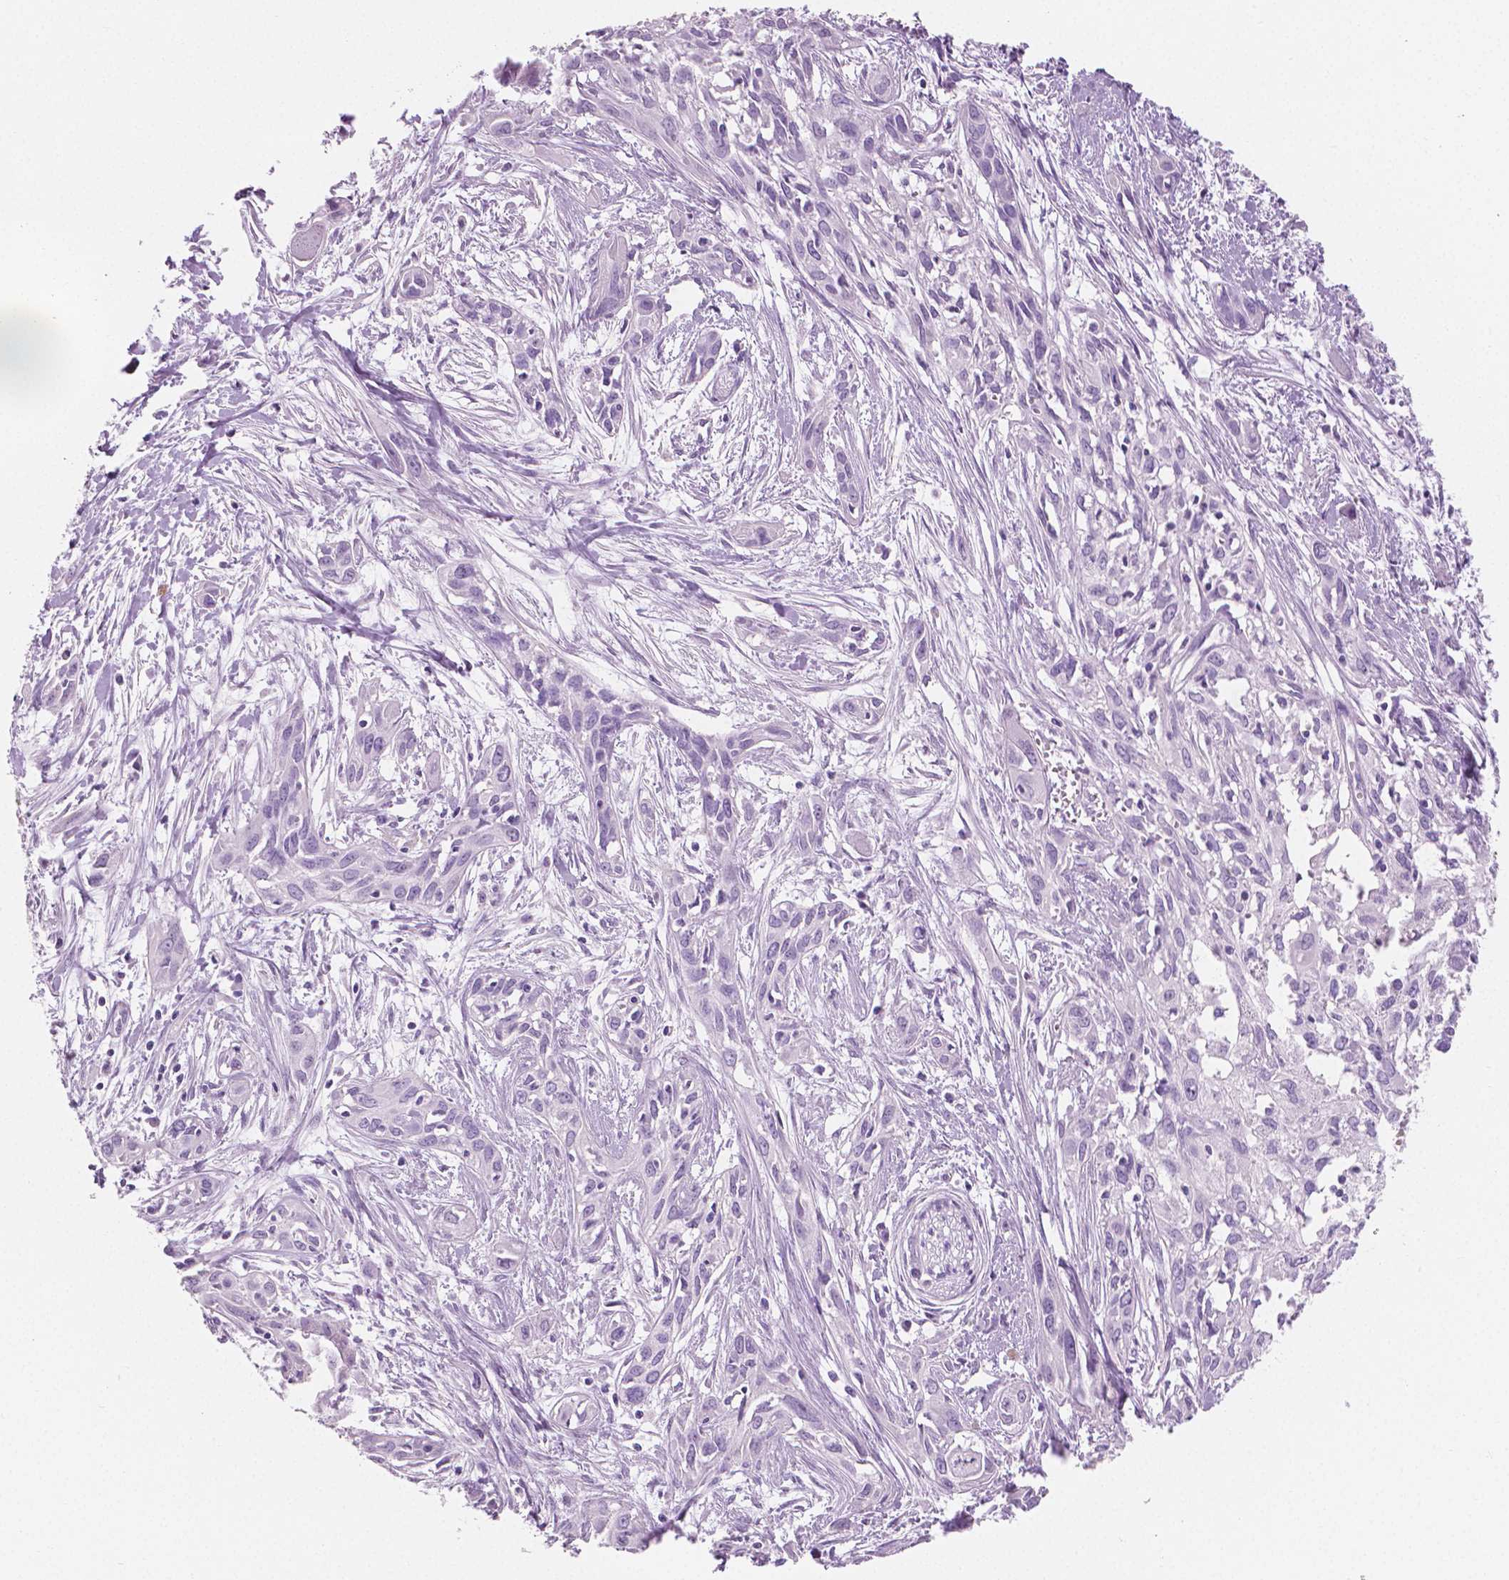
{"staining": {"intensity": "negative", "quantity": "none", "location": "none"}, "tissue": "pancreatic cancer", "cell_type": "Tumor cells", "image_type": "cancer", "snomed": [{"axis": "morphology", "description": "Adenocarcinoma, NOS"}, {"axis": "topography", "description": "Pancreas"}], "caption": "Immunohistochemical staining of pancreatic cancer (adenocarcinoma) displays no significant staining in tumor cells.", "gene": "PLIN4", "patient": {"sex": "female", "age": 55}}